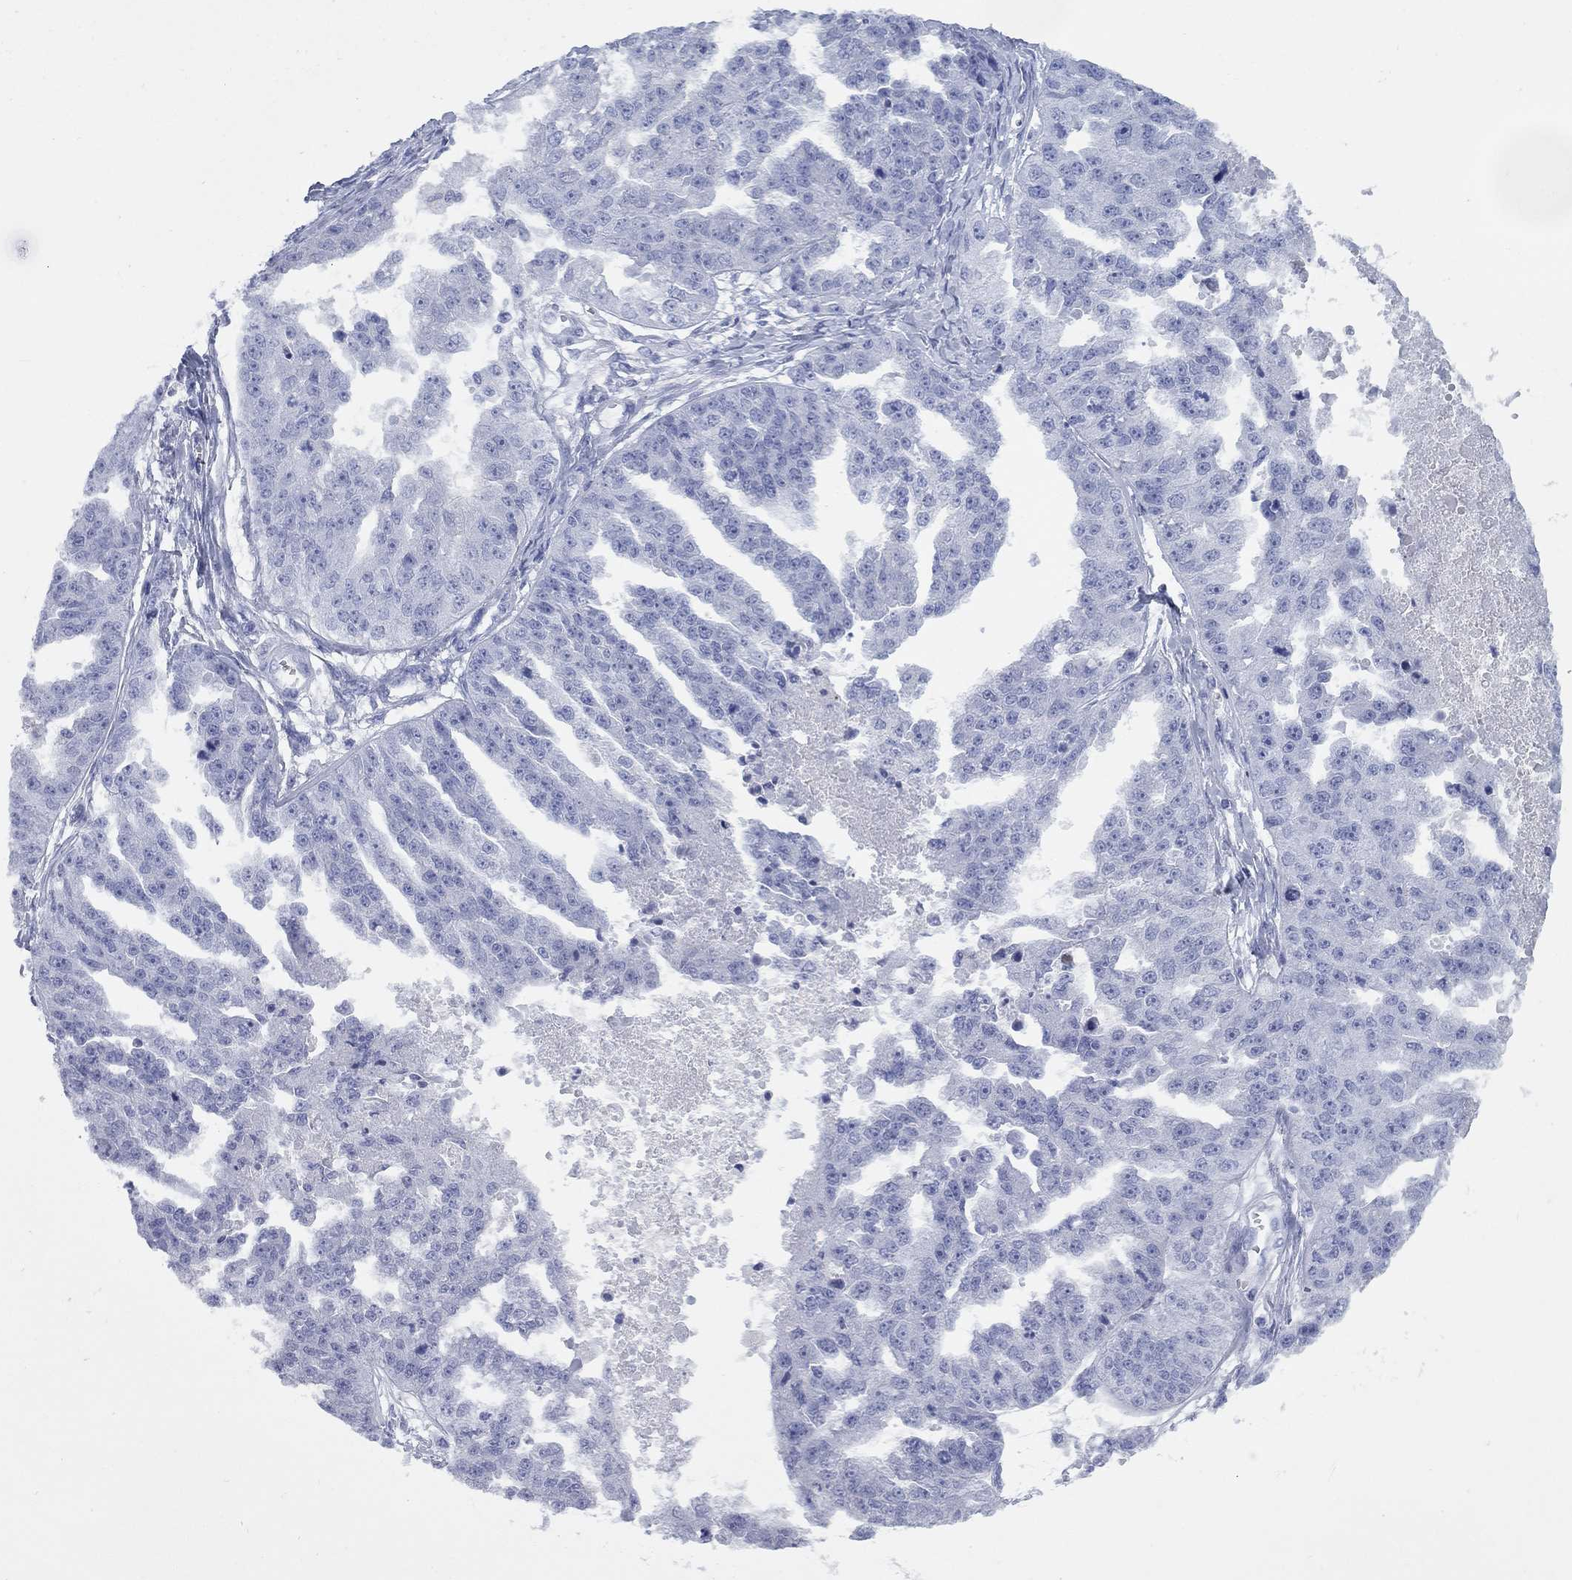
{"staining": {"intensity": "negative", "quantity": "none", "location": "none"}, "tissue": "ovarian cancer", "cell_type": "Tumor cells", "image_type": "cancer", "snomed": [{"axis": "morphology", "description": "Cystadenocarcinoma, serous, NOS"}, {"axis": "topography", "description": "Ovary"}], "caption": "Immunohistochemistry (IHC) of ovarian cancer (serous cystadenocarcinoma) exhibits no staining in tumor cells.", "gene": "CCNA1", "patient": {"sex": "female", "age": 58}}